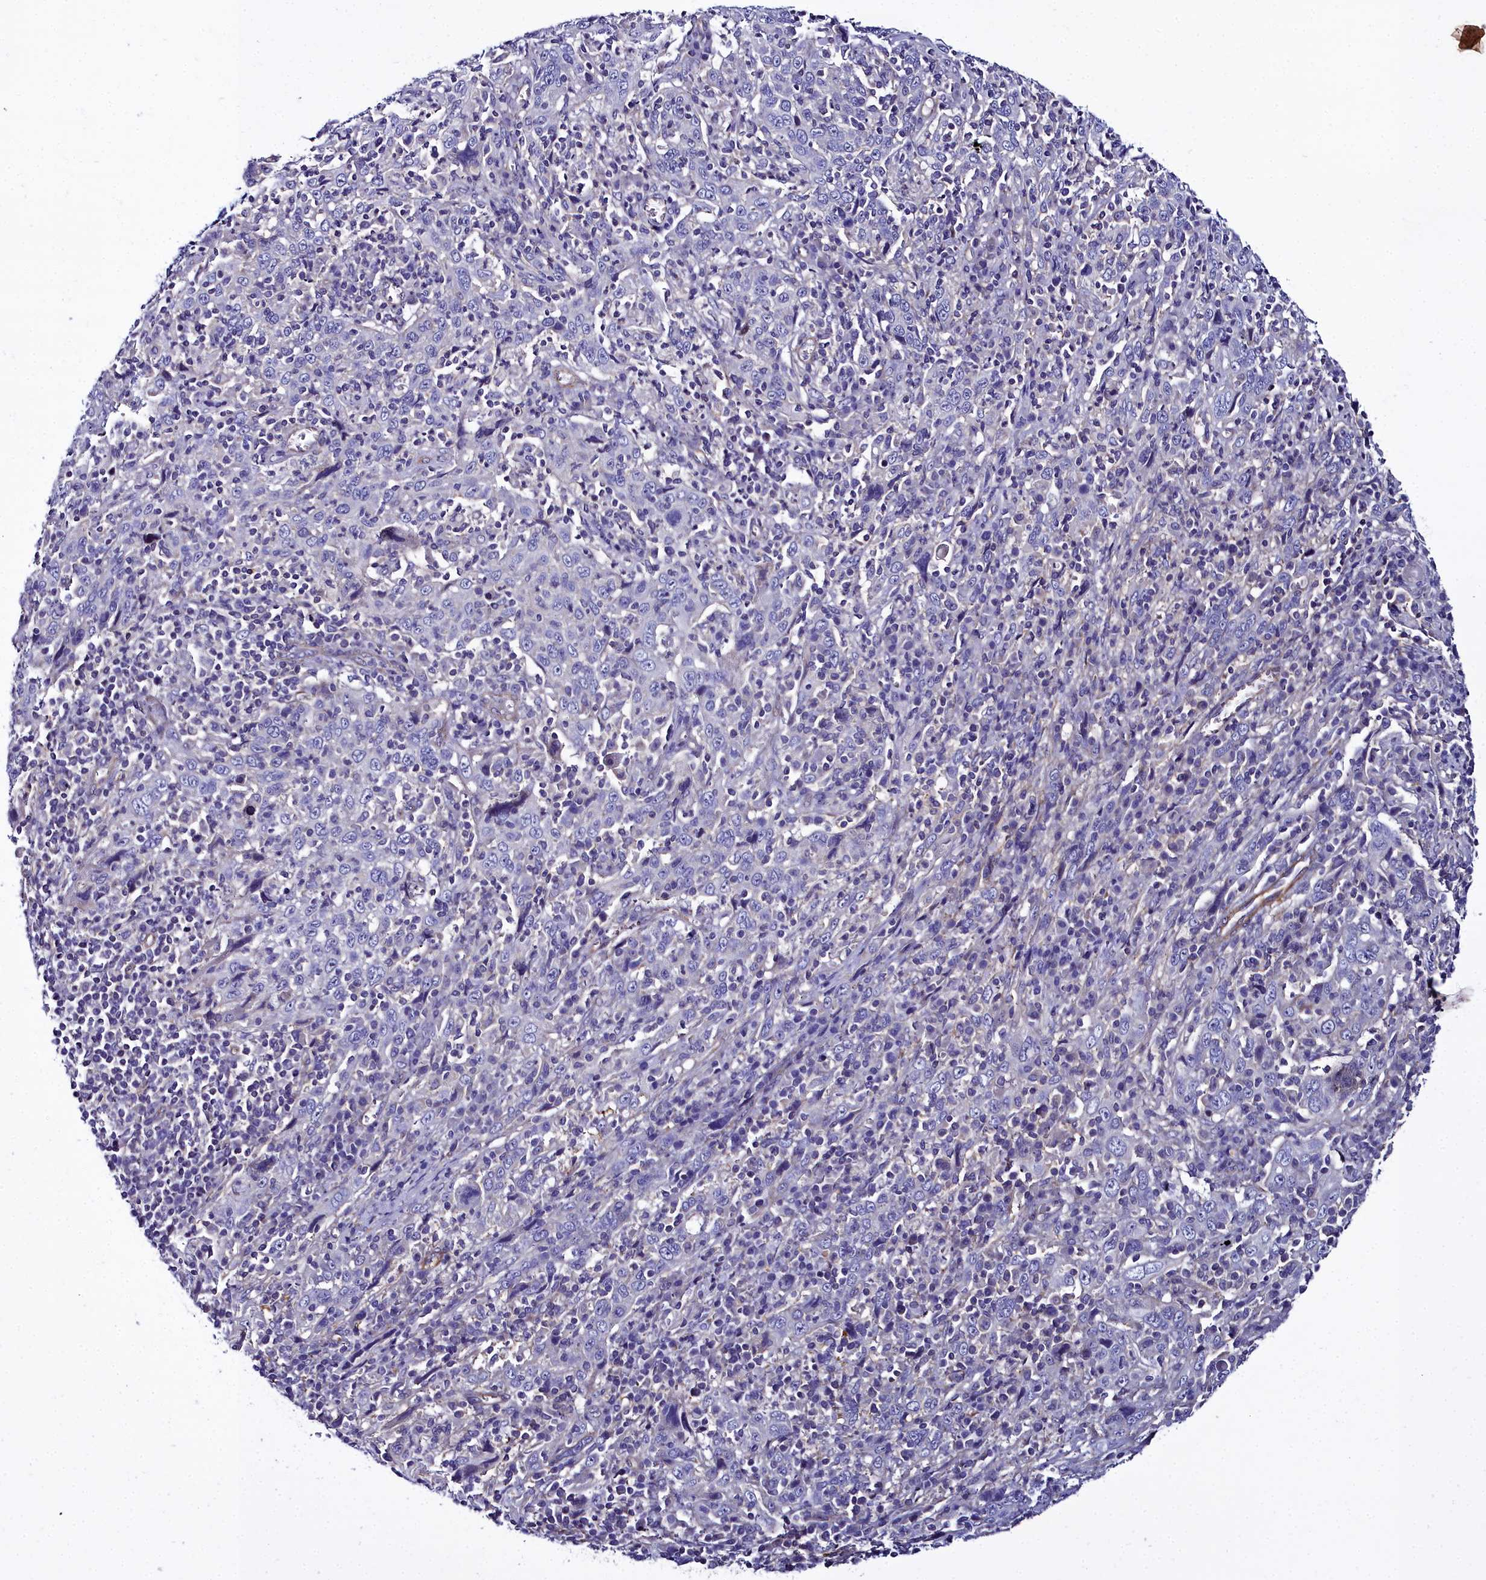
{"staining": {"intensity": "negative", "quantity": "none", "location": "none"}, "tissue": "cervical cancer", "cell_type": "Tumor cells", "image_type": "cancer", "snomed": [{"axis": "morphology", "description": "Squamous cell carcinoma, NOS"}, {"axis": "topography", "description": "Cervix"}], "caption": "Protein analysis of squamous cell carcinoma (cervical) exhibits no significant expression in tumor cells.", "gene": "FADS3", "patient": {"sex": "female", "age": 46}}